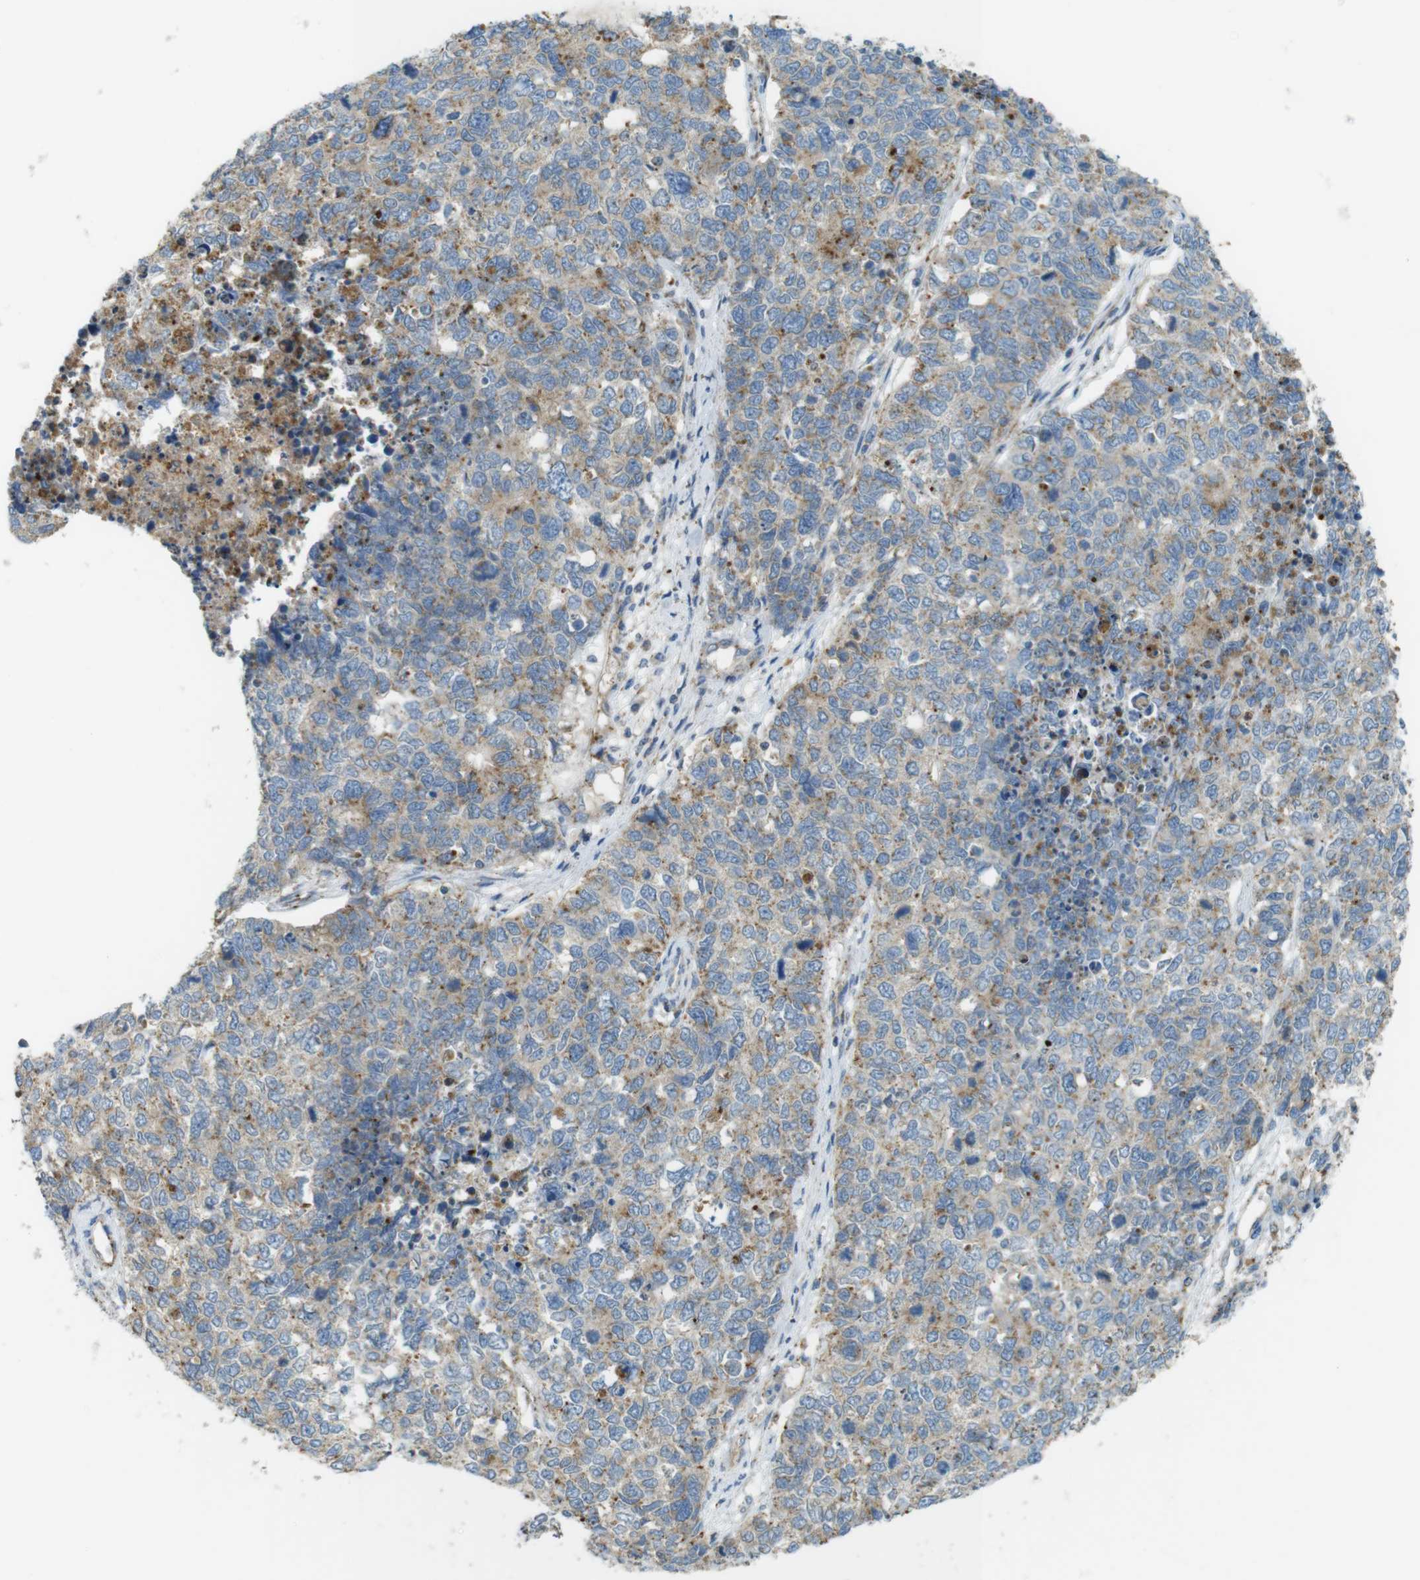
{"staining": {"intensity": "weak", "quantity": ">75%", "location": "cytoplasmic/membranous"}, "tissue": "cervical cancer", "cell_type": "Tumor cells", "image_type": "cancer", "snomed": [{"axis": "morphology", "description": "Squamous cell carcinoma, NOS"}, {"axis": "topography", "description": "Cervix"}], "caption": "IHC staining of cervical cancer (squamous cell carcinoma), which demonstrates low levels of weak cytoplasmic/membranous expression in about >75% of tumor cells indicating weak cytoplasmic/membranous protein expression. The staining was performed using DAB (3,3'-diaminobenzidine) (brown) for protein detection and nuclei were counterstained in hematoxylin (blue).", "gene": "LAMP1", "patient": {"sex": "female", "age": 63}}